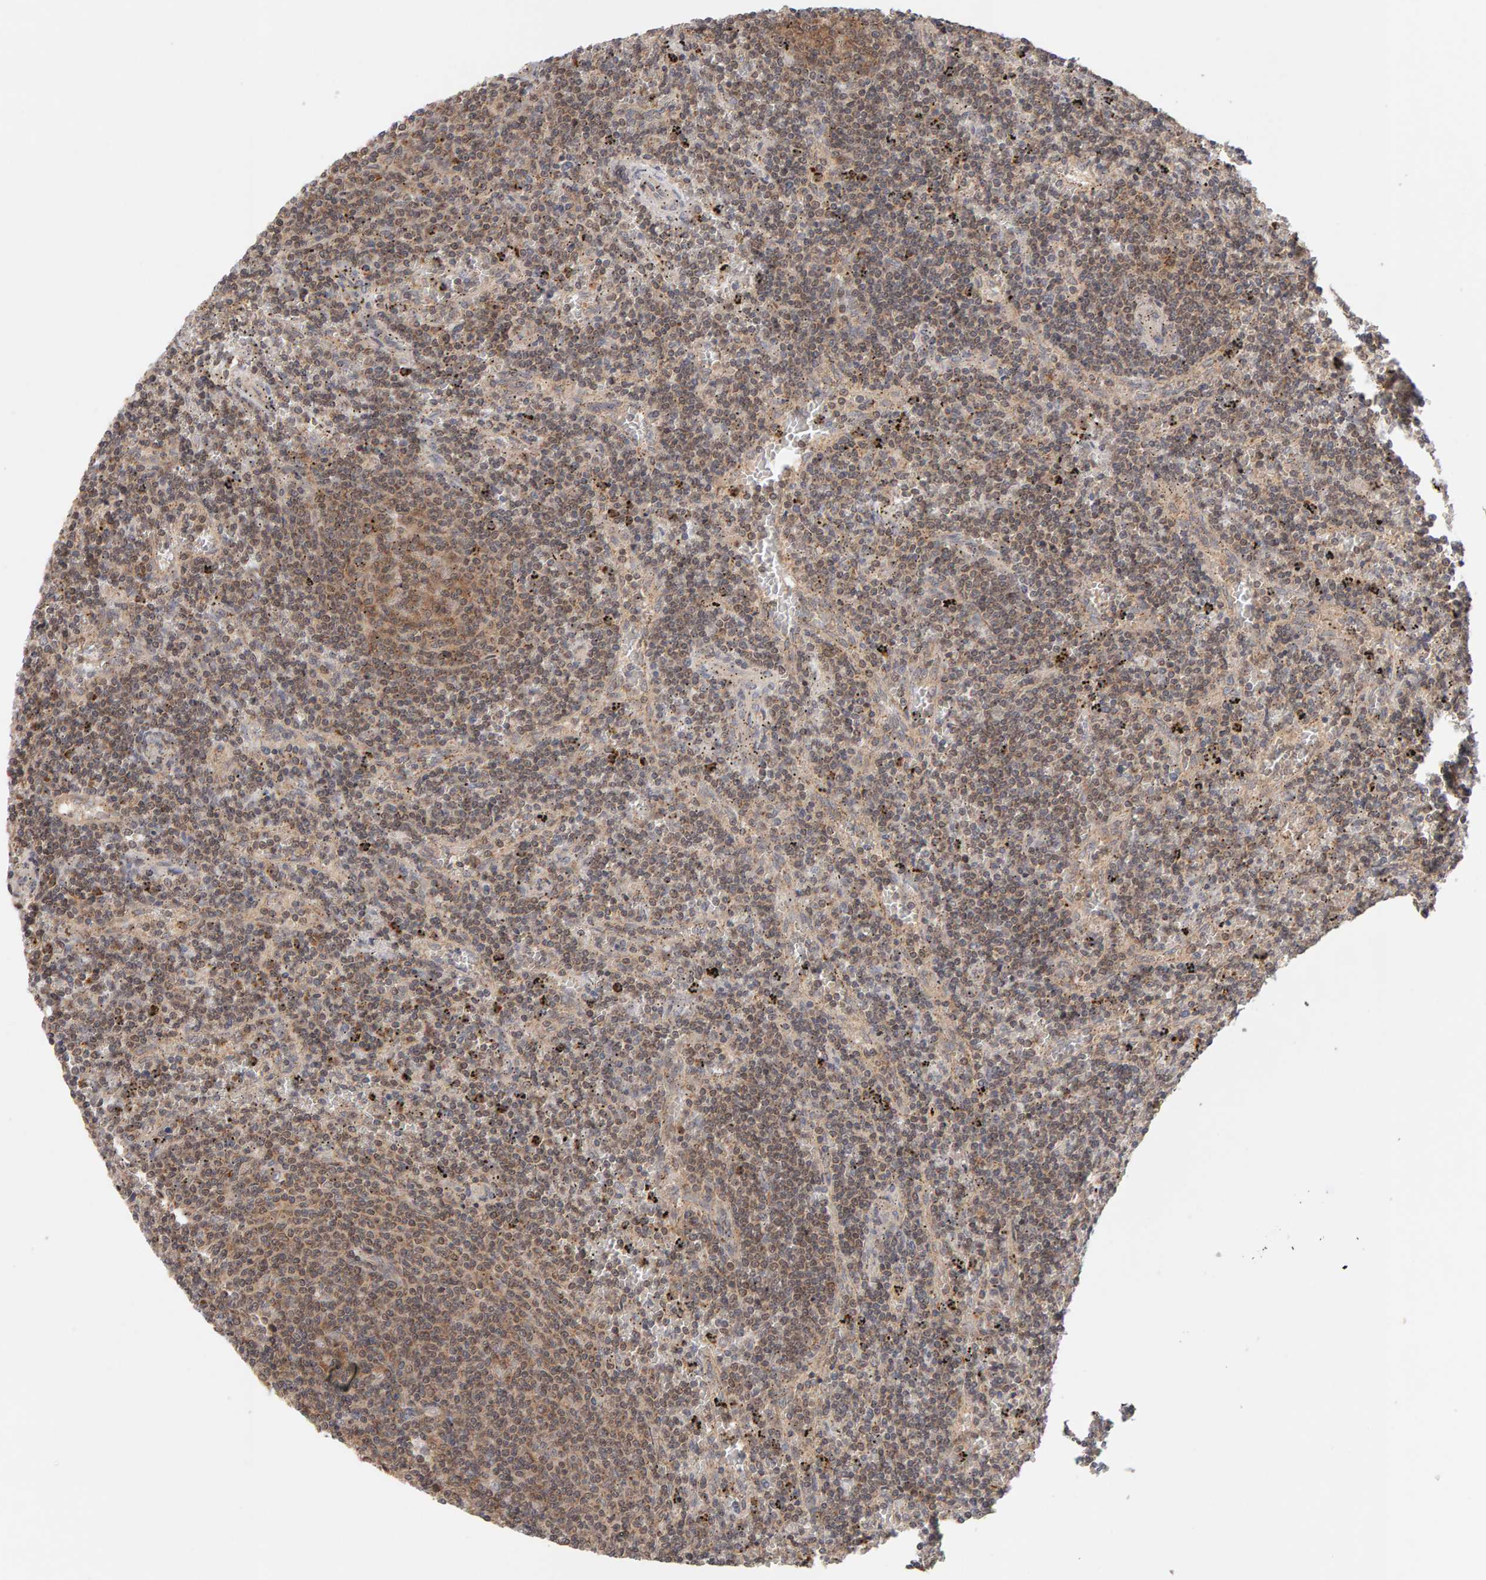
{"staining": {"intensity": "weak", "quantity": ">75%", "location": "cytoplasmic/membranous"}, "tissue": "lymphoma", "cell_type": "Tumor cells", "image_type": "cancer", "snomed": [{"axis": "morphology", "description": "Malignant lymphoma, non-Hodgkin's type, Low grade"}, {"axis": "topography", "description": "Spleen"}], "caption": "There is low levels of weak cytoplasmic/membranous positivity in tumor cells of lymphoma, as demonstrated by immunohistochemical staining (brown color).", "gene": "DNAJC7", "patient": {"sex": "female", "age": 50}}